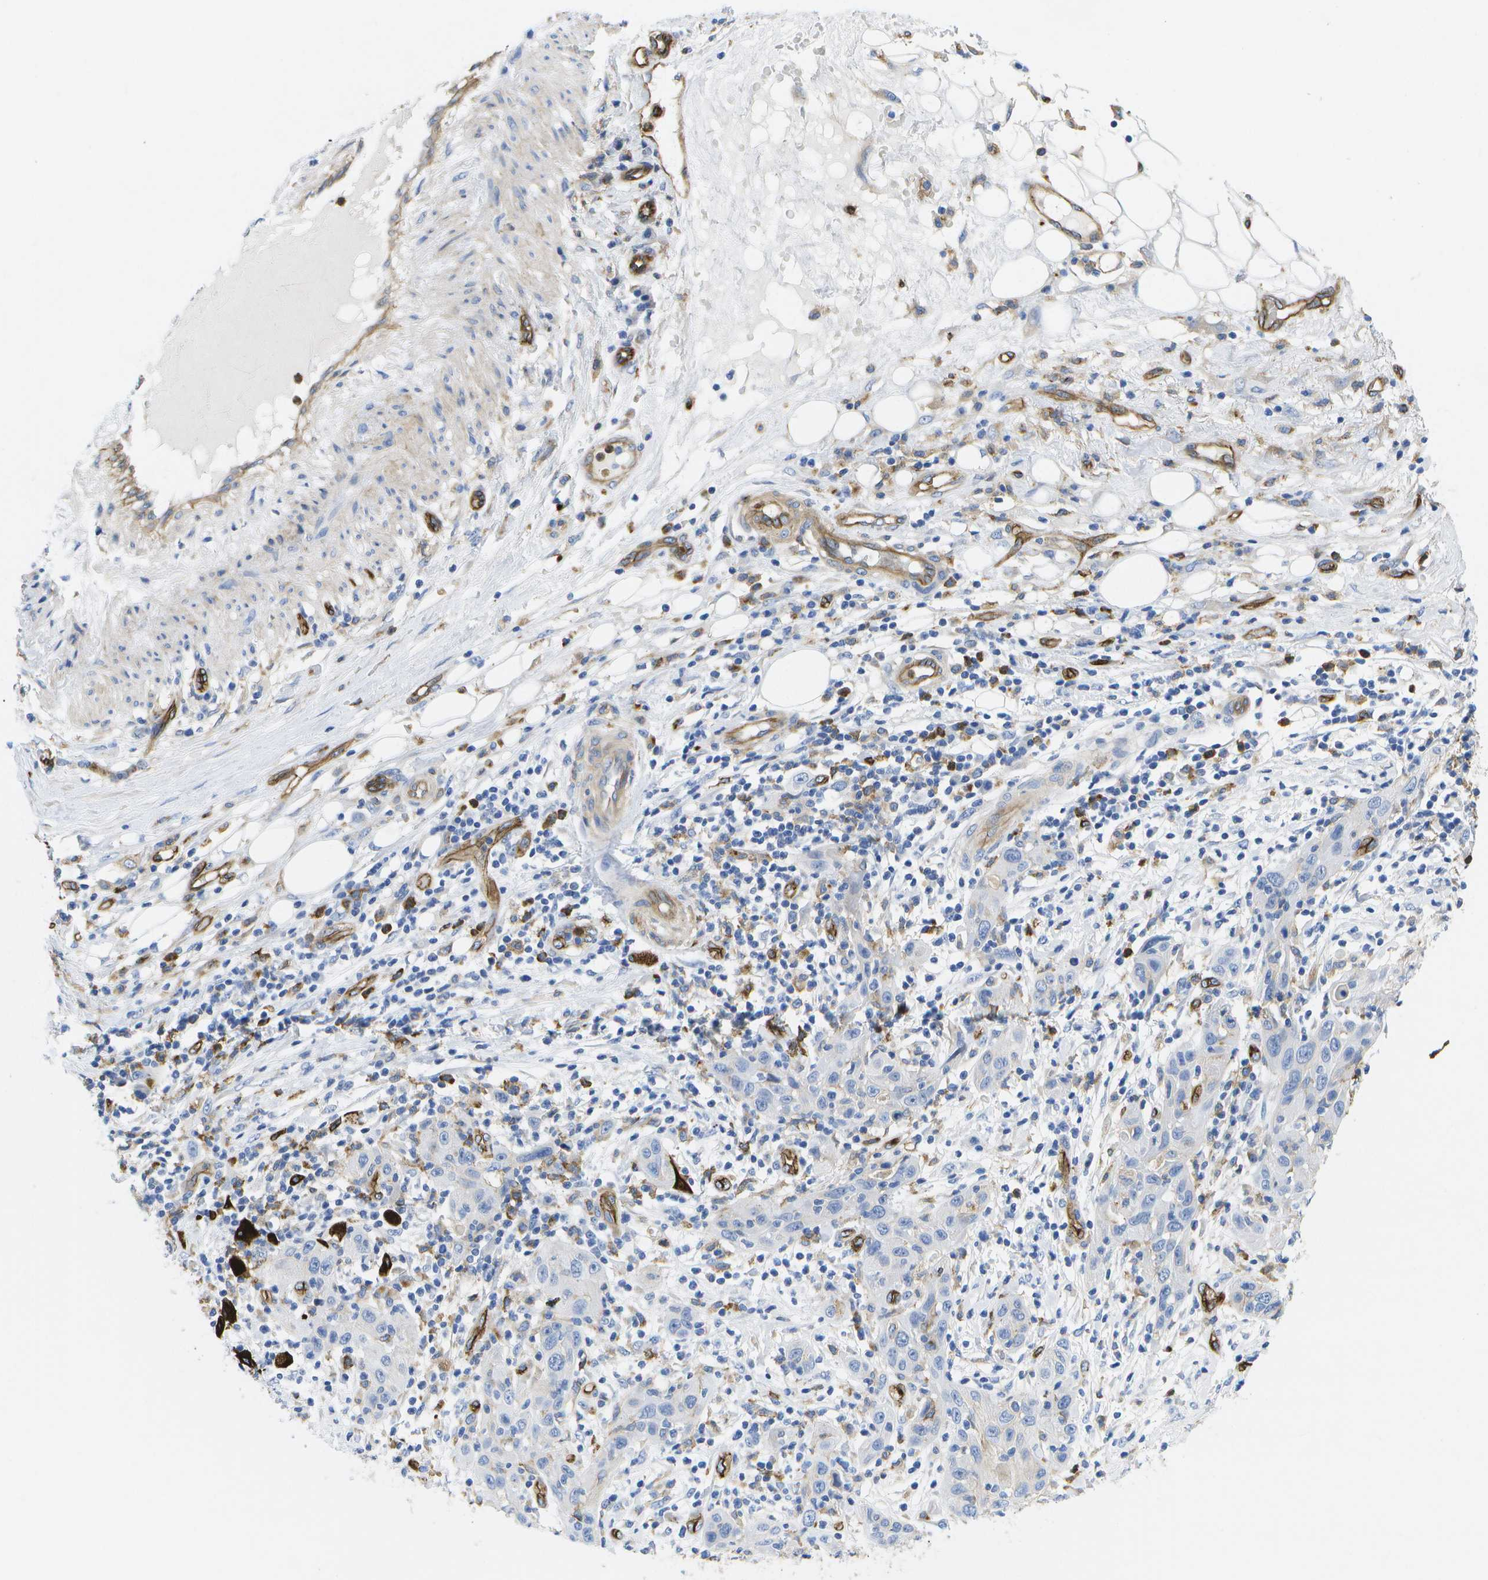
{"staining": {"intensity": "negative", "quantity": "none", "location": "none"}, "tissue": "skin cancer", "cell_type": "Tumor cells", "image_type": "cancer", "snomed": [{"axis": "morphology", "description": "Squamous cell carcinoma, NOS"}, {"axis": "topography", "description": "Skin"}], "caption": "A histopathology image of human skin cancer (squamous cell carcinoma) is negative for staining in tumor cells.", "gene": "DYSF", "patient": {"sex": "female", "age": 88}}